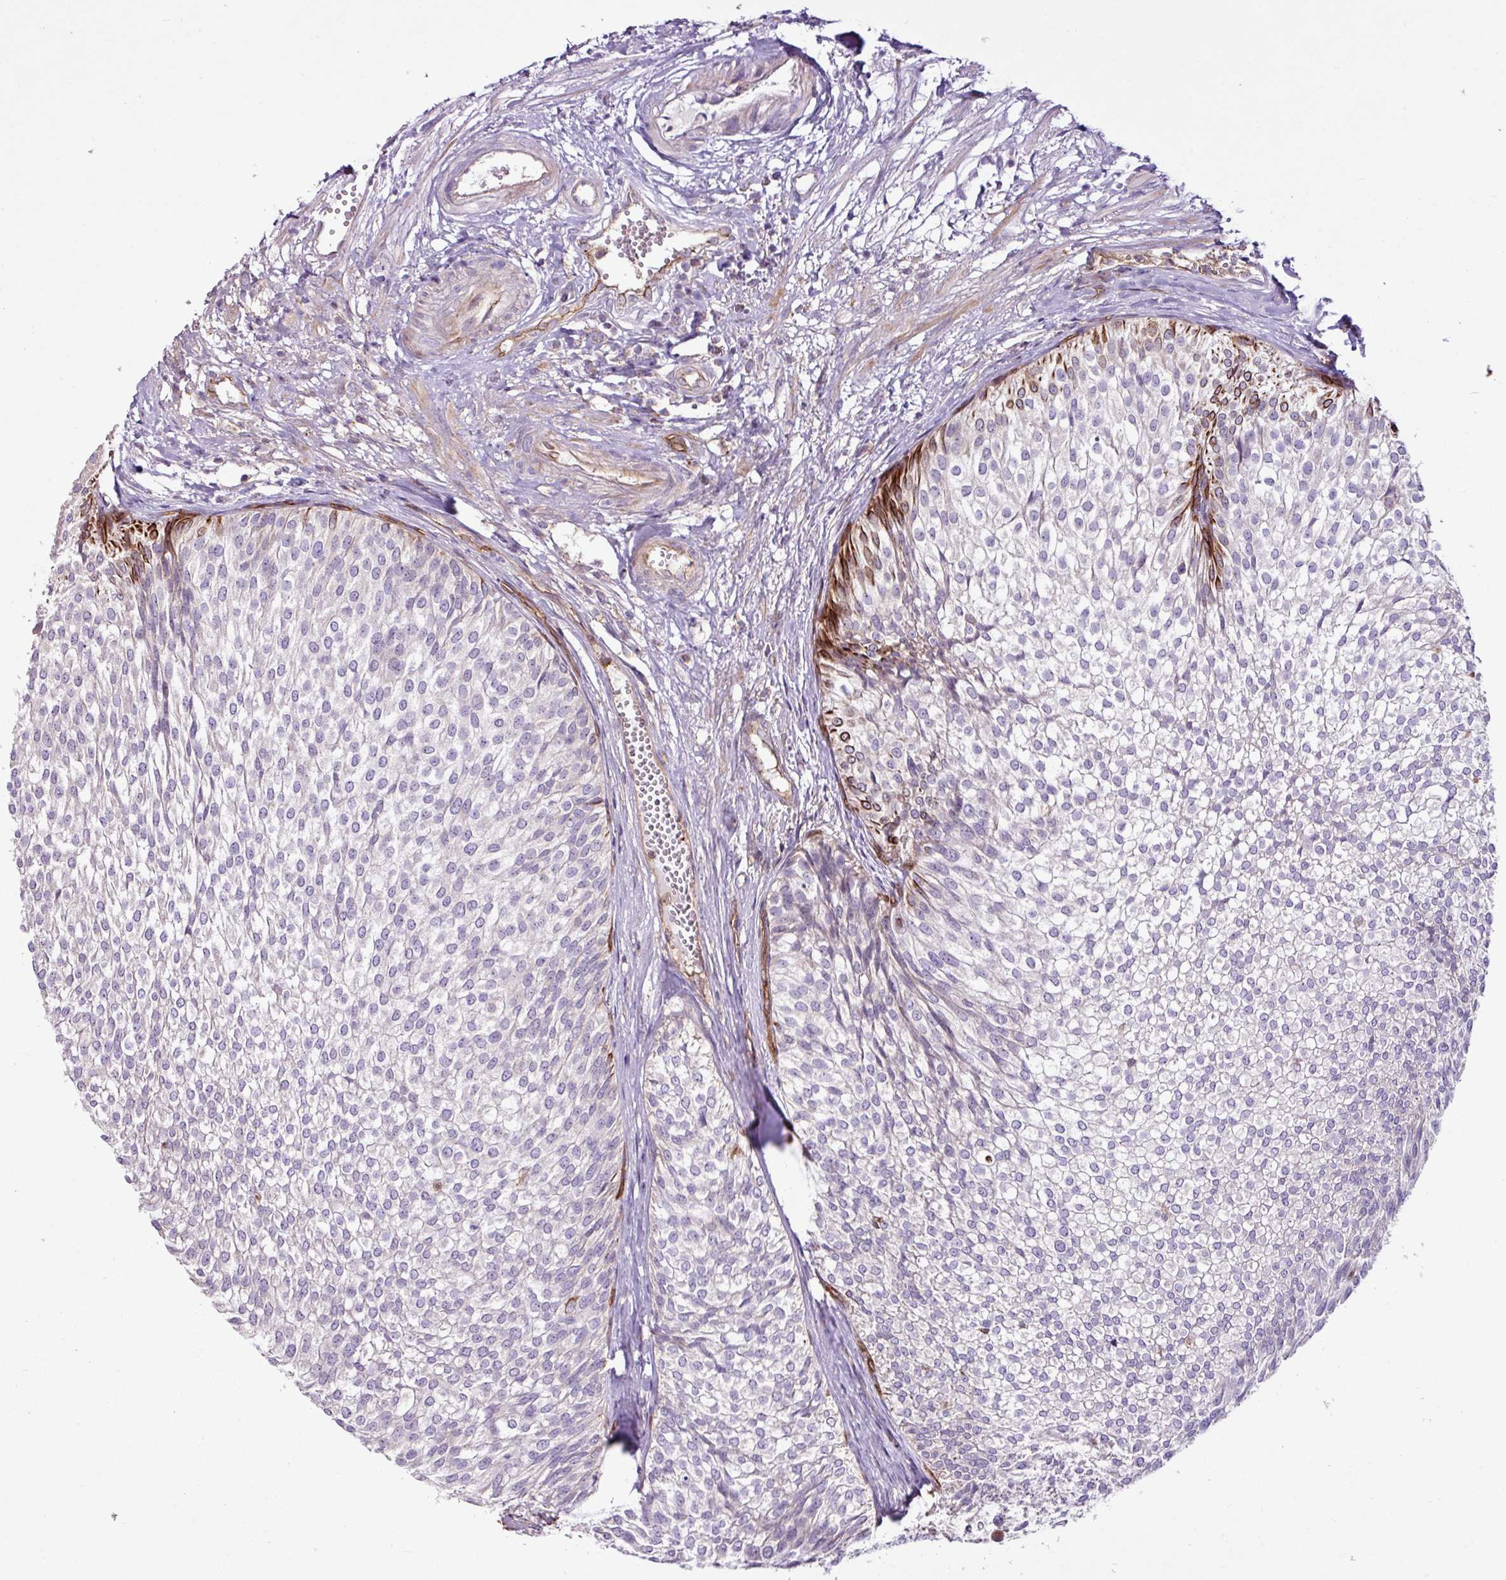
{"staining": {"intensity": "negative", "quantity": "none", "location": "none"}, "tissue": "urothelial cancer", "cell_type": "Tumor cells", "image_type": "cancer", "snomed": [{"axis": "morphology", "description": "Urothelial carcinoma, Low grade"}, {"axis": "topography", "description": "Urinary bladder"}], "caption": "Tumor cells show no significant protein staining in low-grade urothelial carcinoma.", "gene": "ZNF106", "patient": {"sex": "male", "age": 91}}